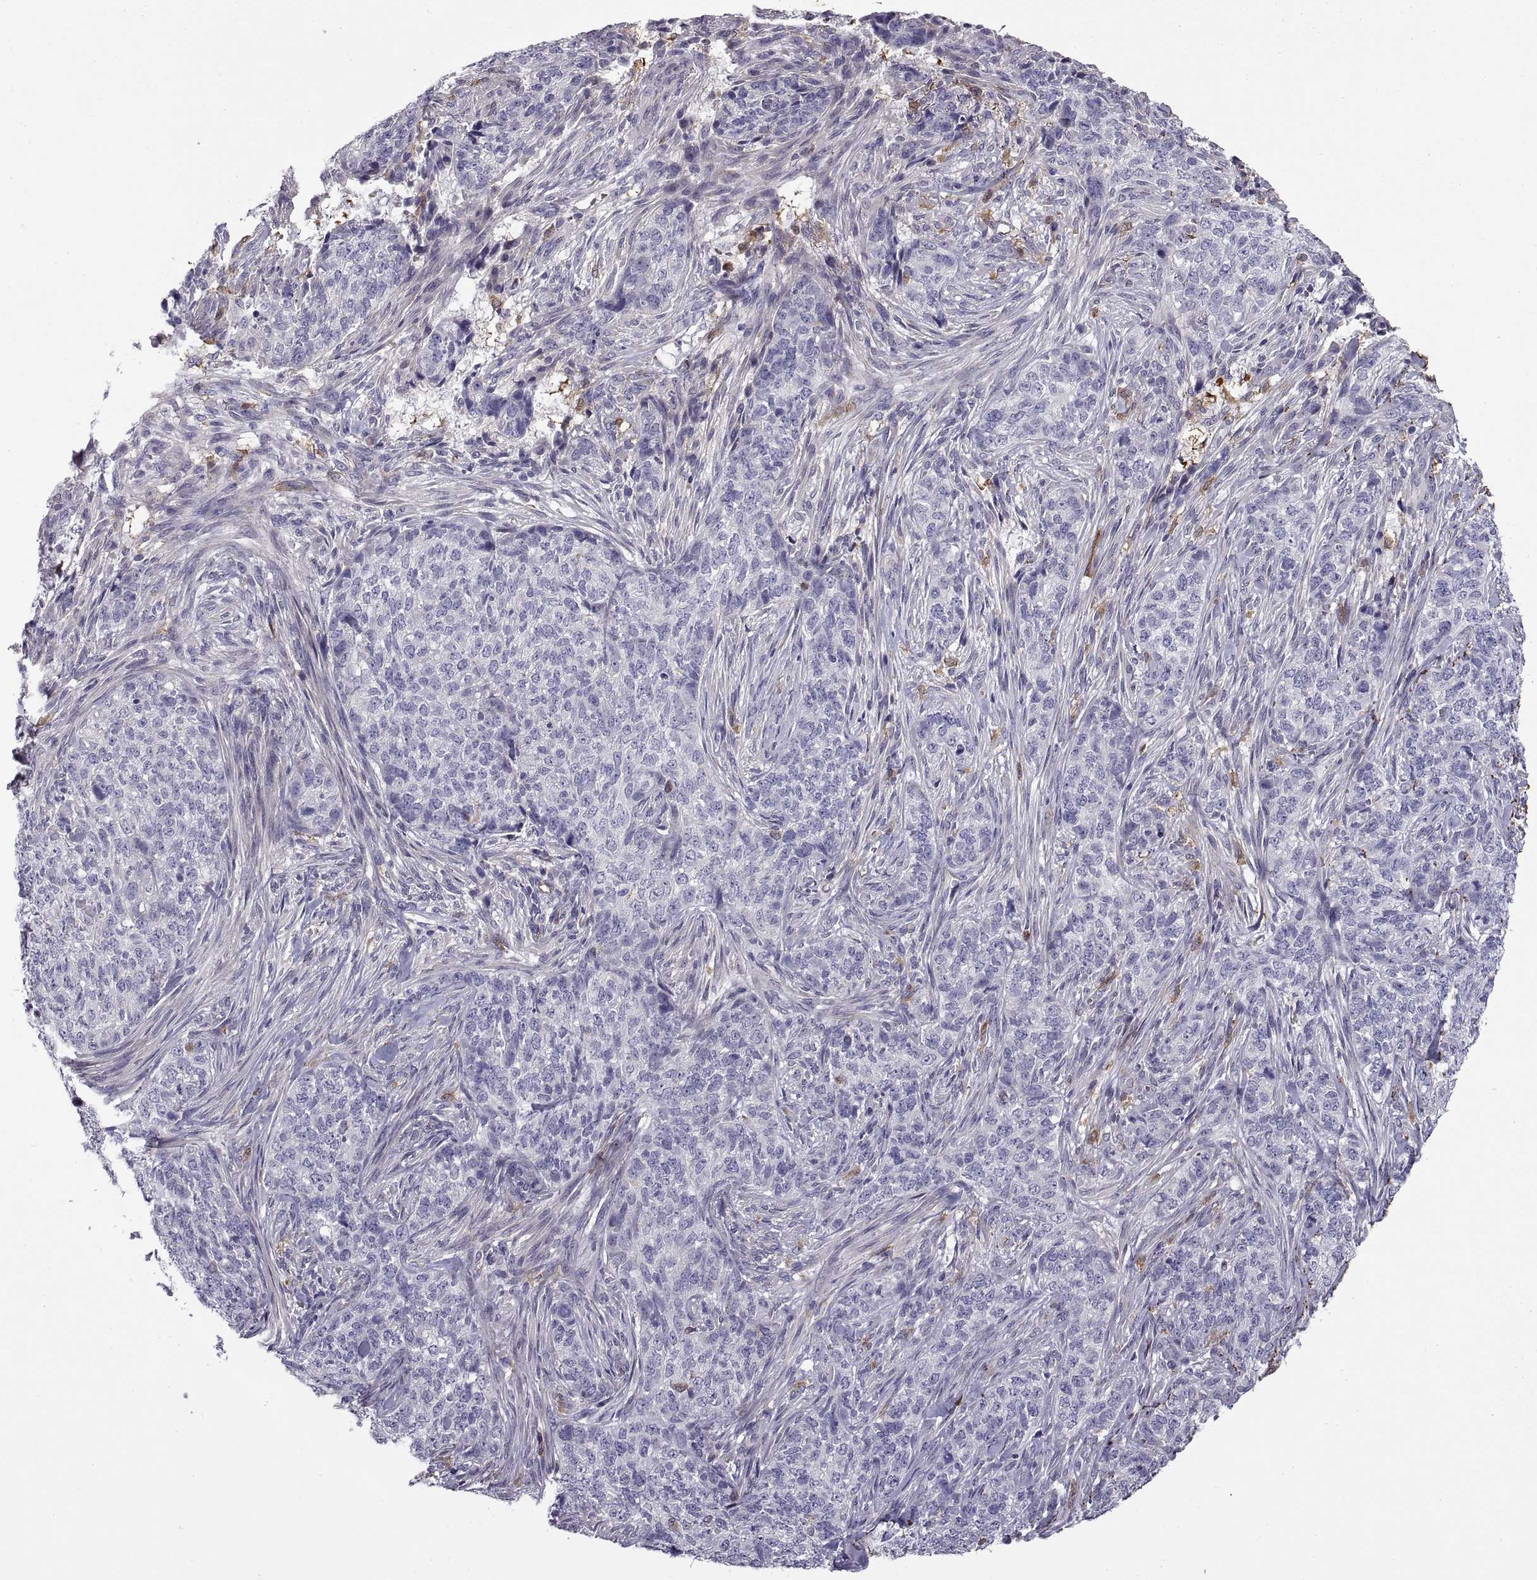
{"staining": {"intensity": "negative", "quantity": "none", "location": "none"}, "tissue": "skin cancer", "cell_type": "Tumor cells", "image_type": "cancer", "snomed": [{"axis": "morphology", "description": "Basal cell carcinoma"}, {"axis": "topography", "description": "Skin"}], "caption": "Tumor cells are negative for protein expression in human basal cell carcinoma (skin).", "gene": "DOK3", "patient": {"sex": "female", "age": 69}}